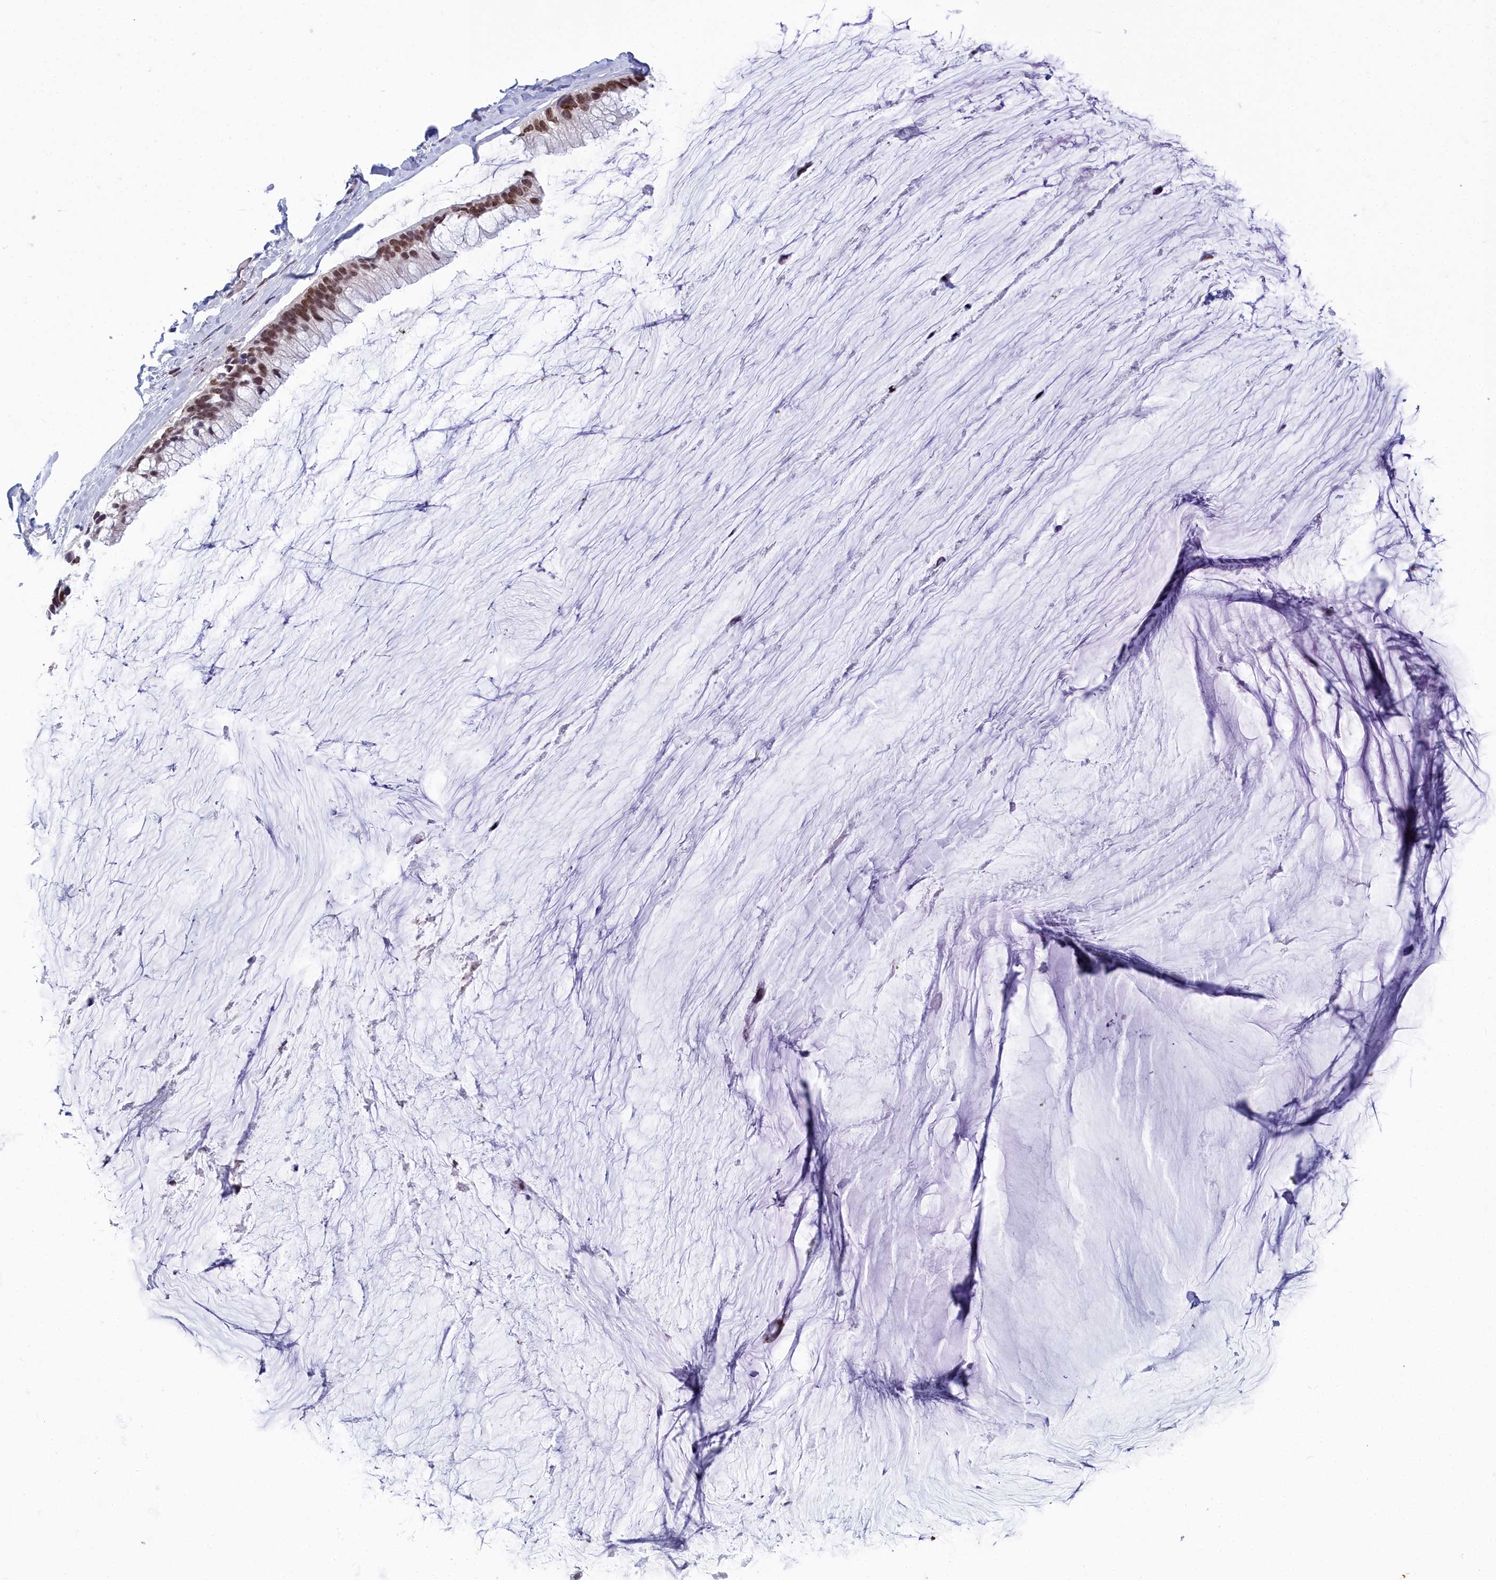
{"staining": {"intensity": "moderate", "quantity": ">75%", "location": "nuclear"}, "tissue": "ovarian cancer", "cell_type": "Tumor cells", "image_type": "cancer", "snomed": [{"axis": "morphology", "description": "Cystadenocarcinoma, mucinous, NOS"}, {"axis": "topography", "description": "Ovary"}], "caption": "High-magnification brightfield microscopy of ovarian mucinous cystadenocarcinoma stained with DAB (3,3'-diaminobenzidine) (brown) and counterstained with hematoxylin (blue). tumor cells exhibit moderate nuclear staining is seen in approximately>75% of cells. The staining was performed using DAB, with brown indicating positive protein expression. Nuclei are stained blue with hematoxylin.", "gene": "CCDC97", "patient": {"sex": "female", "age": 39}}